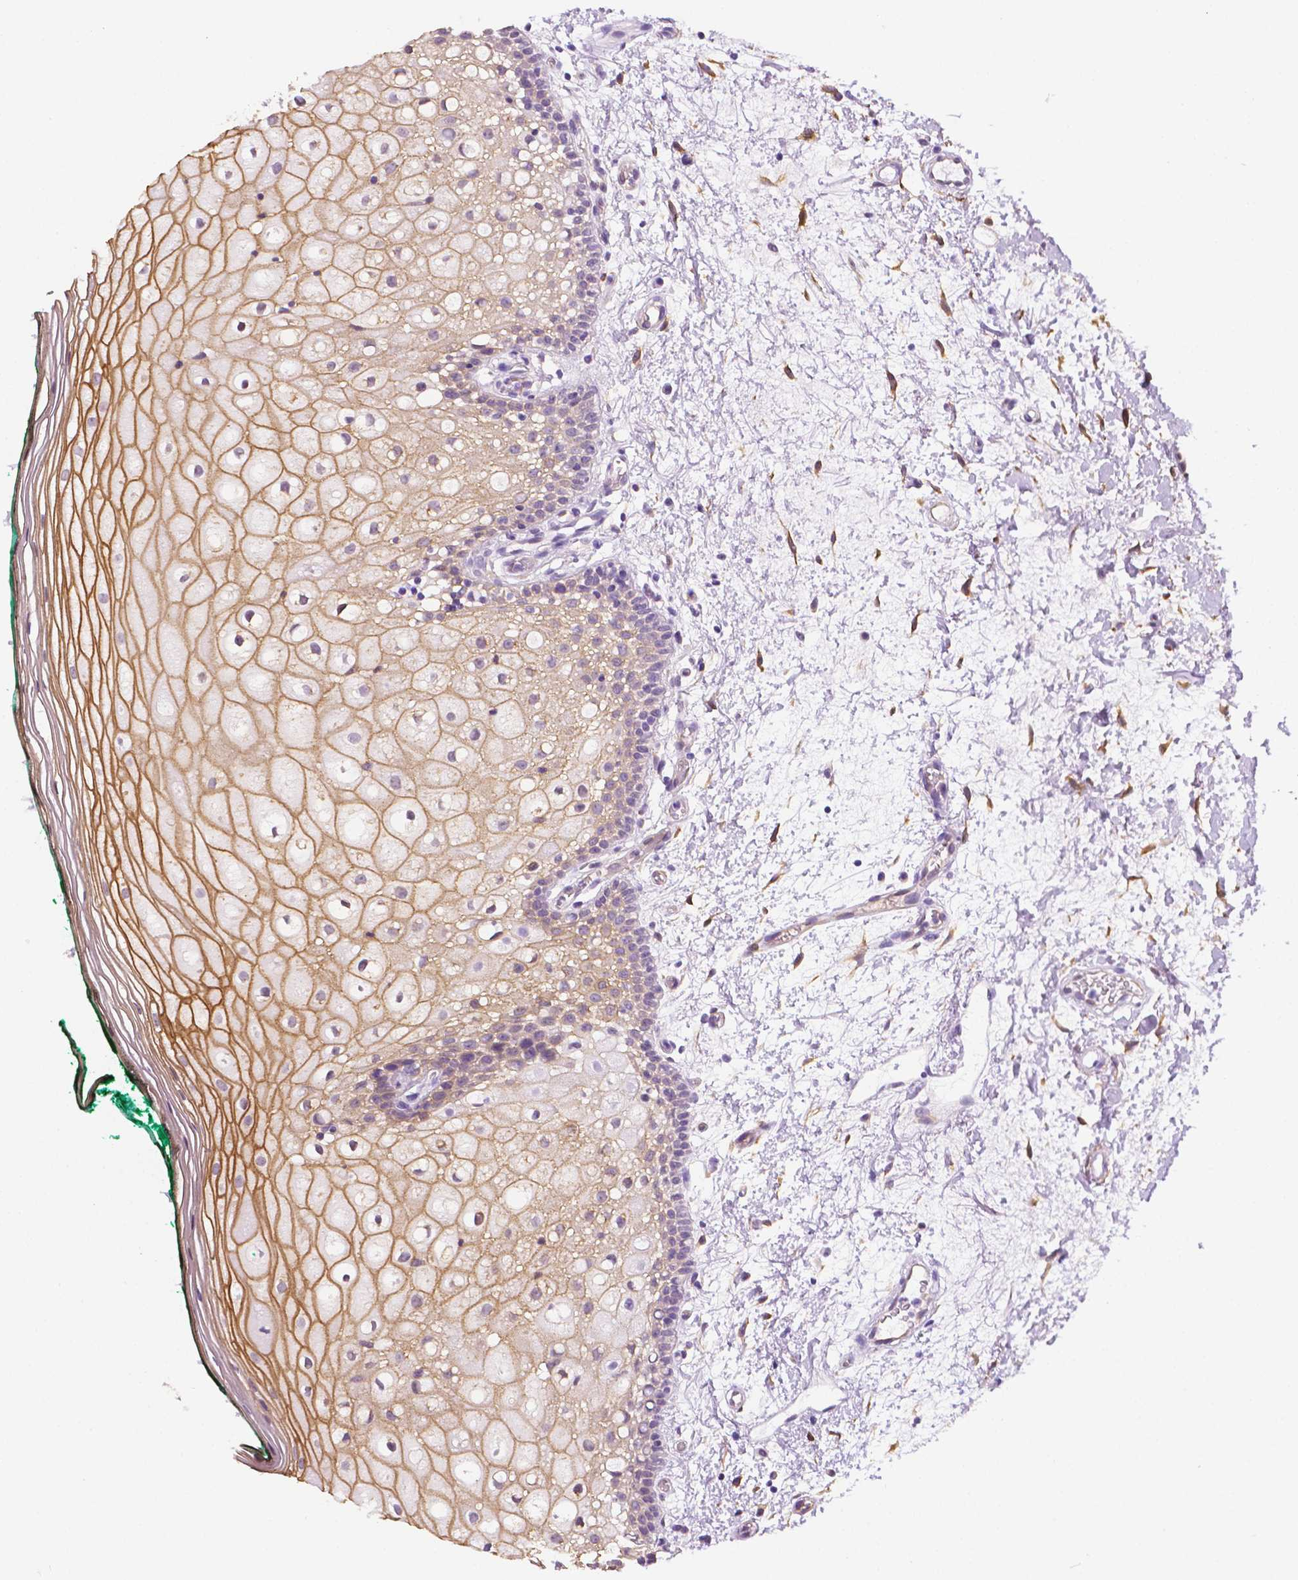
{"staining": {"intensity": "moderate", "quantity": "25%-75%", "location": "cytoplasmic/membranous"}, "tissue": "oral mucosa", "cell_type": "Squamous epithelial cells", "image_type": "normal", "snomed": [{"axis": "morphology", "description": "Normal tissue, NOS"}, {"axis": "topography", "description": "Oral tissue"}], "caption": "Benign oral mucosa demonstrates moderate cytoplasmic/membranous expression in approximately 25%-75% of squamous epithelial cells (DAB (3,3'-diaminobenzidine) = brown stain, brightfield microscopy at high magnification)..", "gene": "PPL", "patient": {"sex": "female", "age": 83}}